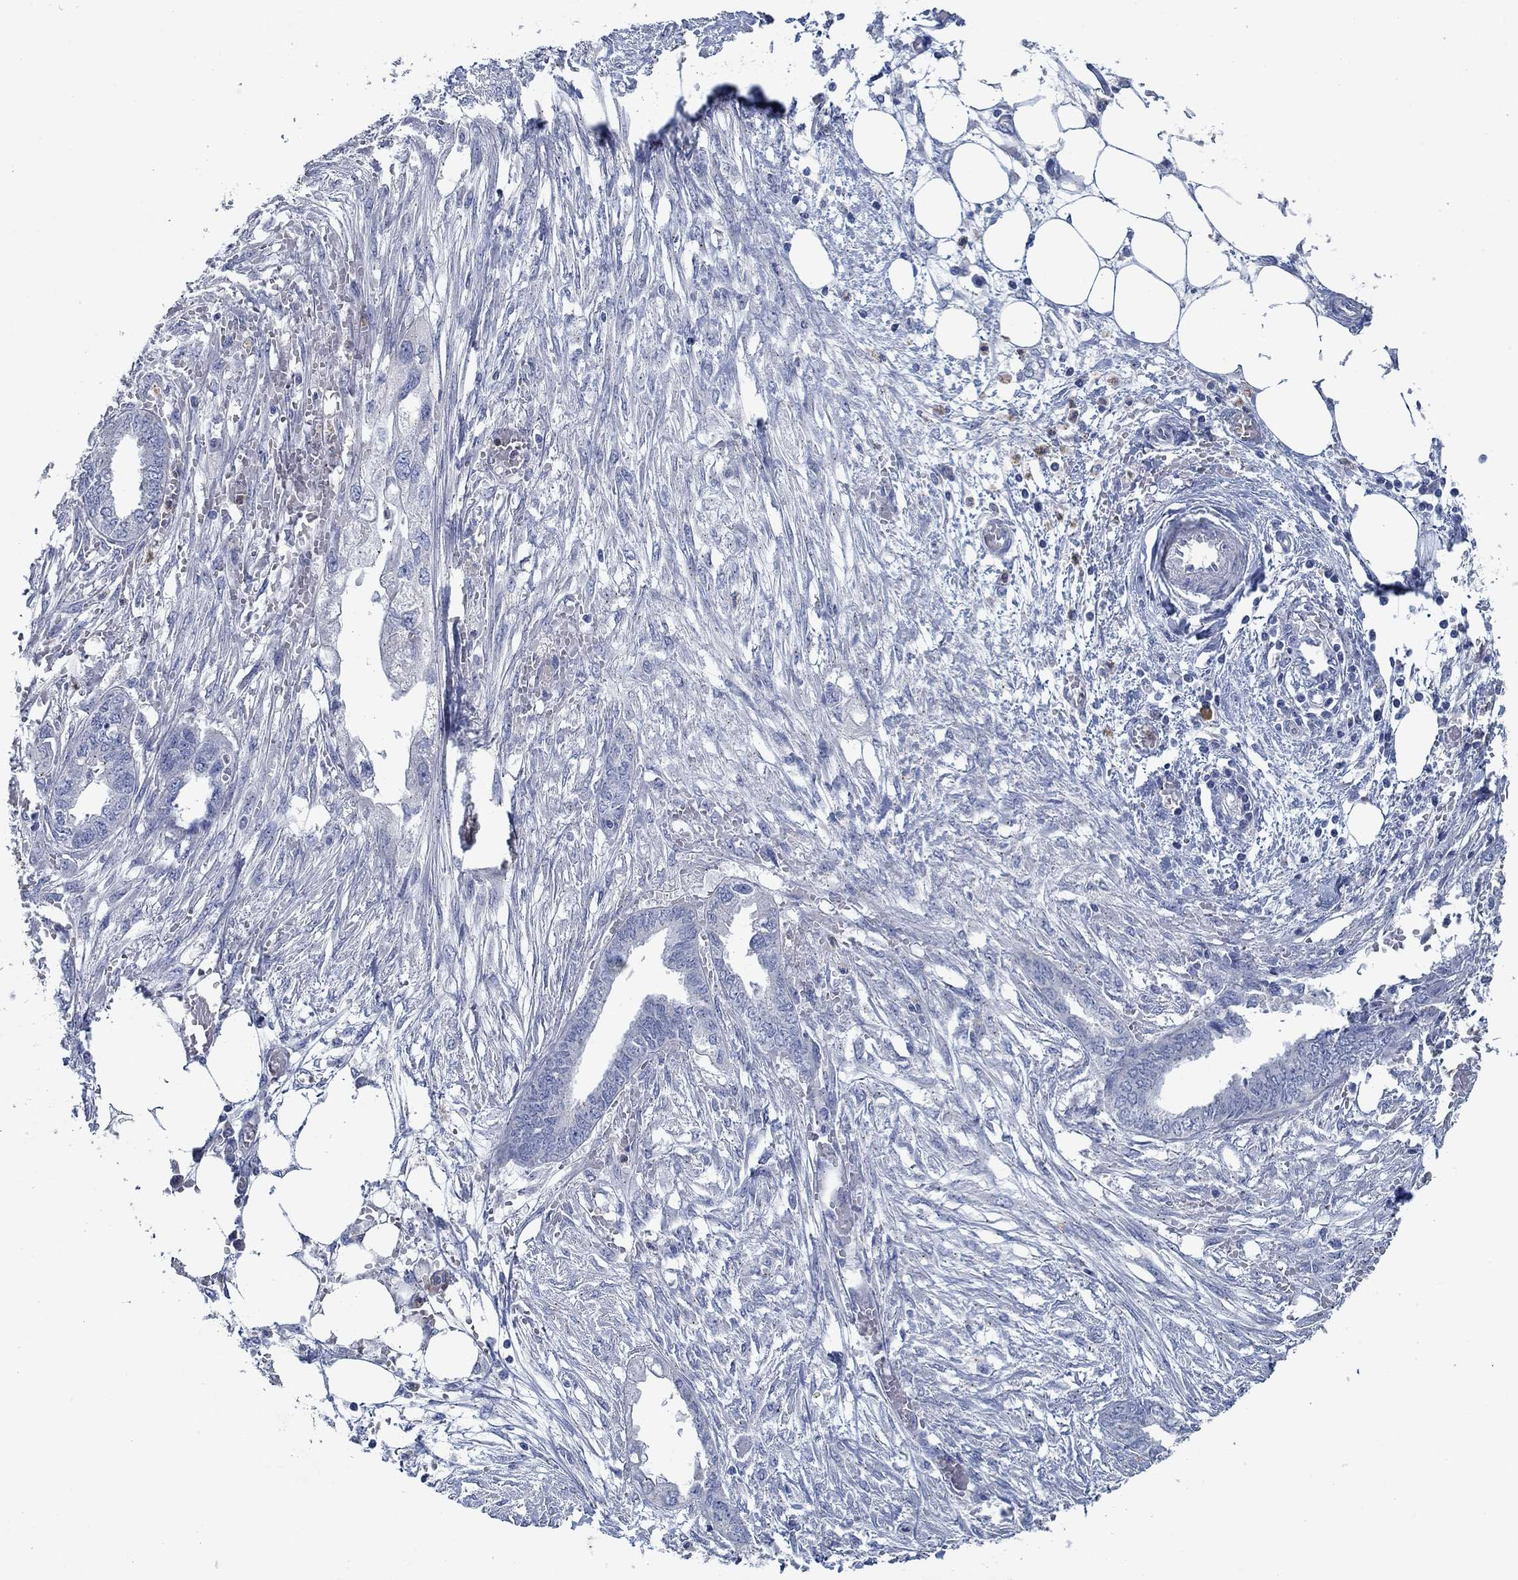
{"staining": {"intensity": "negative", "quantity": "none", "location": "none"}, "tissue": "endometrial cancer", "cell_type": "Tumor cells", "image_type": "cancer", "snomed": [{"axis": "morphology", "description": "Adenocarcinoma, NOS"}, {"axis": "morphology", "description": "Adenocarcinoma, metastatic, NOS"}, {"axis": "topography", "description": "Adipose tissue"}, {"axis": "topography", "description": "Endometrium"}], "caption": "A photomicrograph of human adenocarcinoma (endometrial) is negative for staining in tumor cells.", "gene": "CPM", "patient": {"sex": "female", "age": 67}}